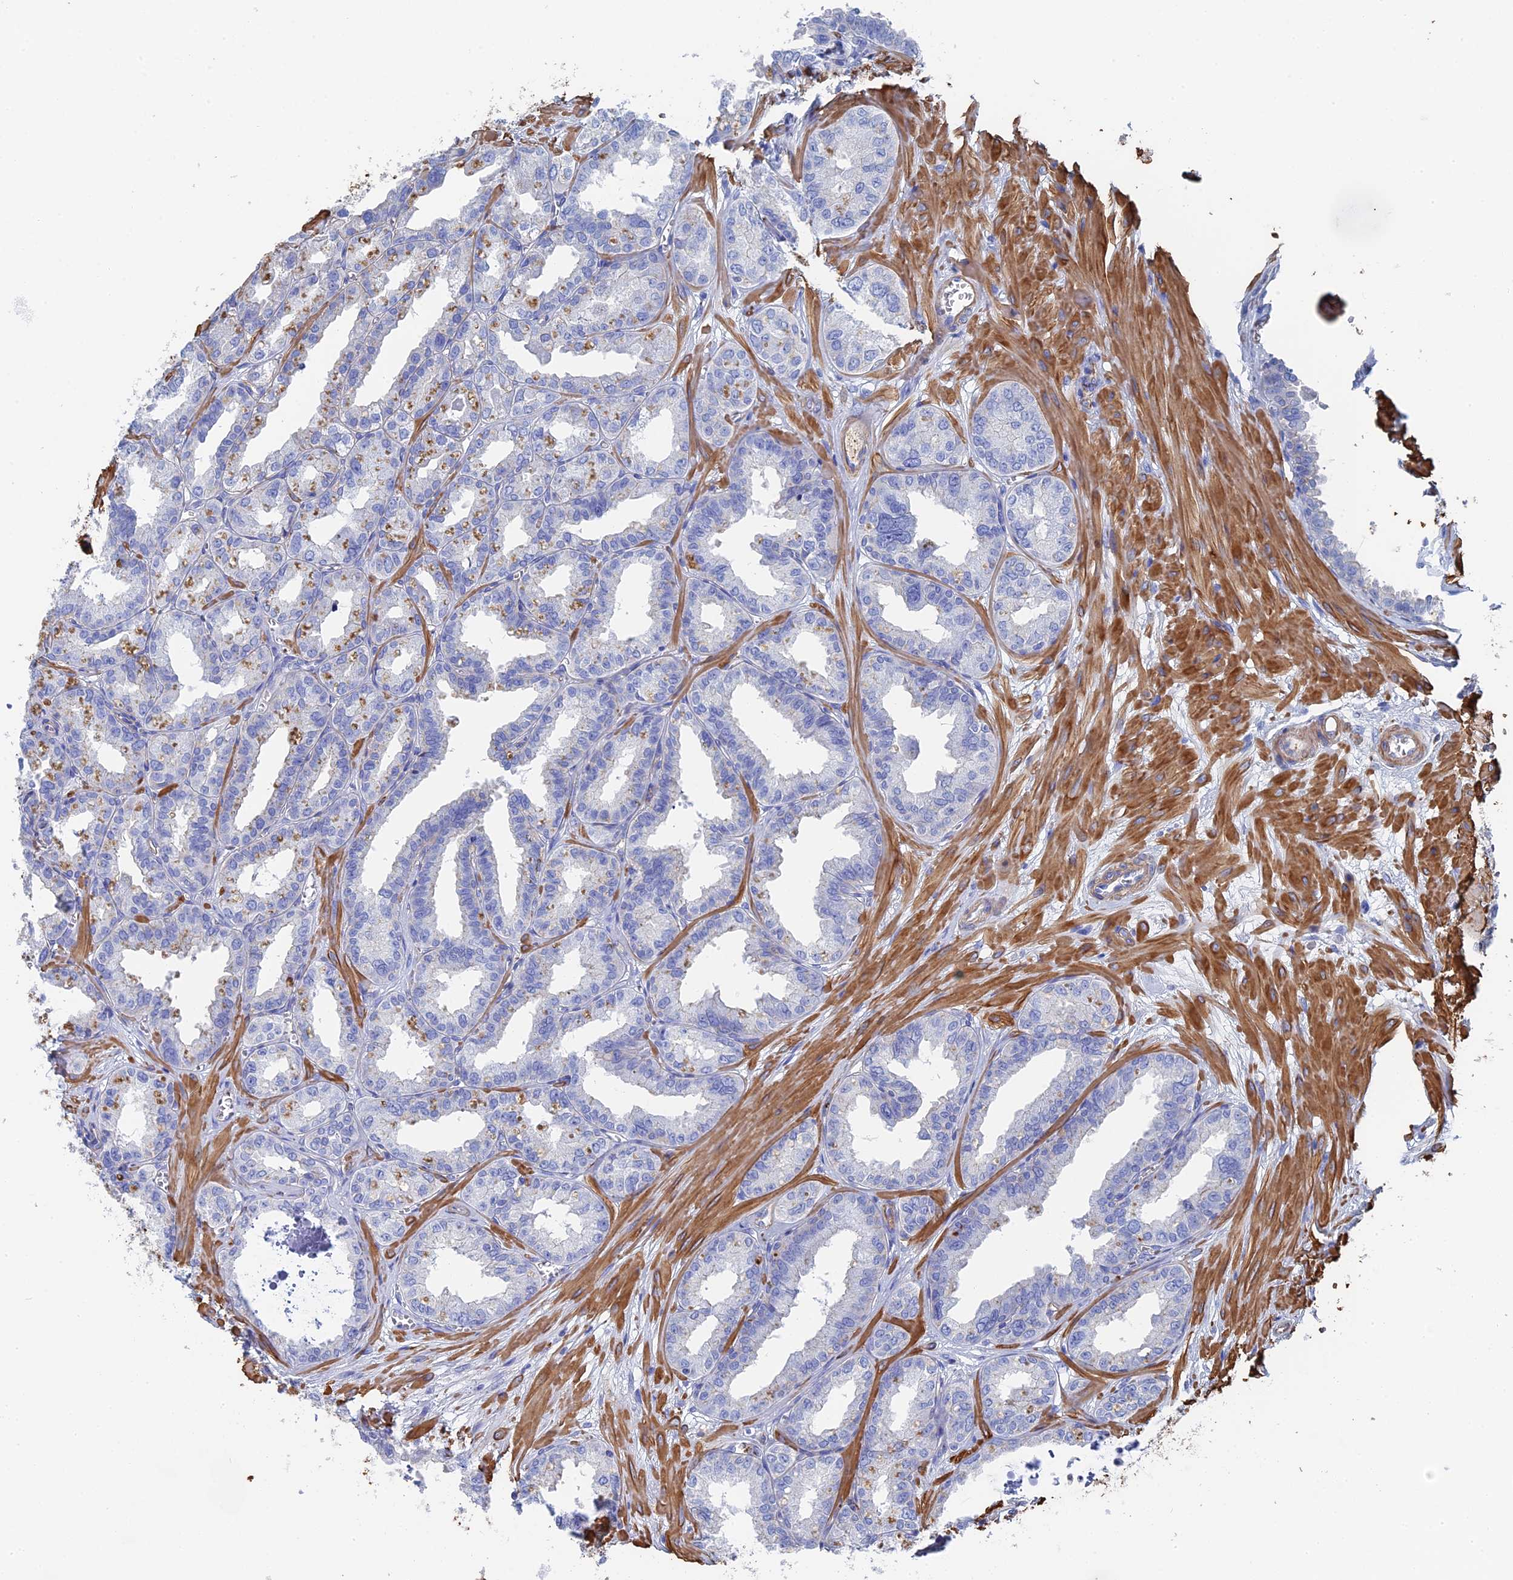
{"staining": {"intensity": "negative", "quantity": "none", "location": "none"}, "tissue": "seminal vesicle", "cell_type": "Glandular cells", "image_type": "normal", "snomed": [{"axis": "morphology", "description": "Normal tissue, NOS"}, {"axis": "topography", "description": "Prostate"}, {"axis": "topography", "description": "Seminal veicle"}], "caption": "Histopathology image shows no protein staining in glandular cells of normal seminal vesicle. Brightfield microscopy of IHC stained with DAB (3,3'-diaminobenzidine) (brown) and hematoxylin (blue), captured at high magnification.", "gene": "STRA6", "patient": {"sex": "male", "age": 51}}